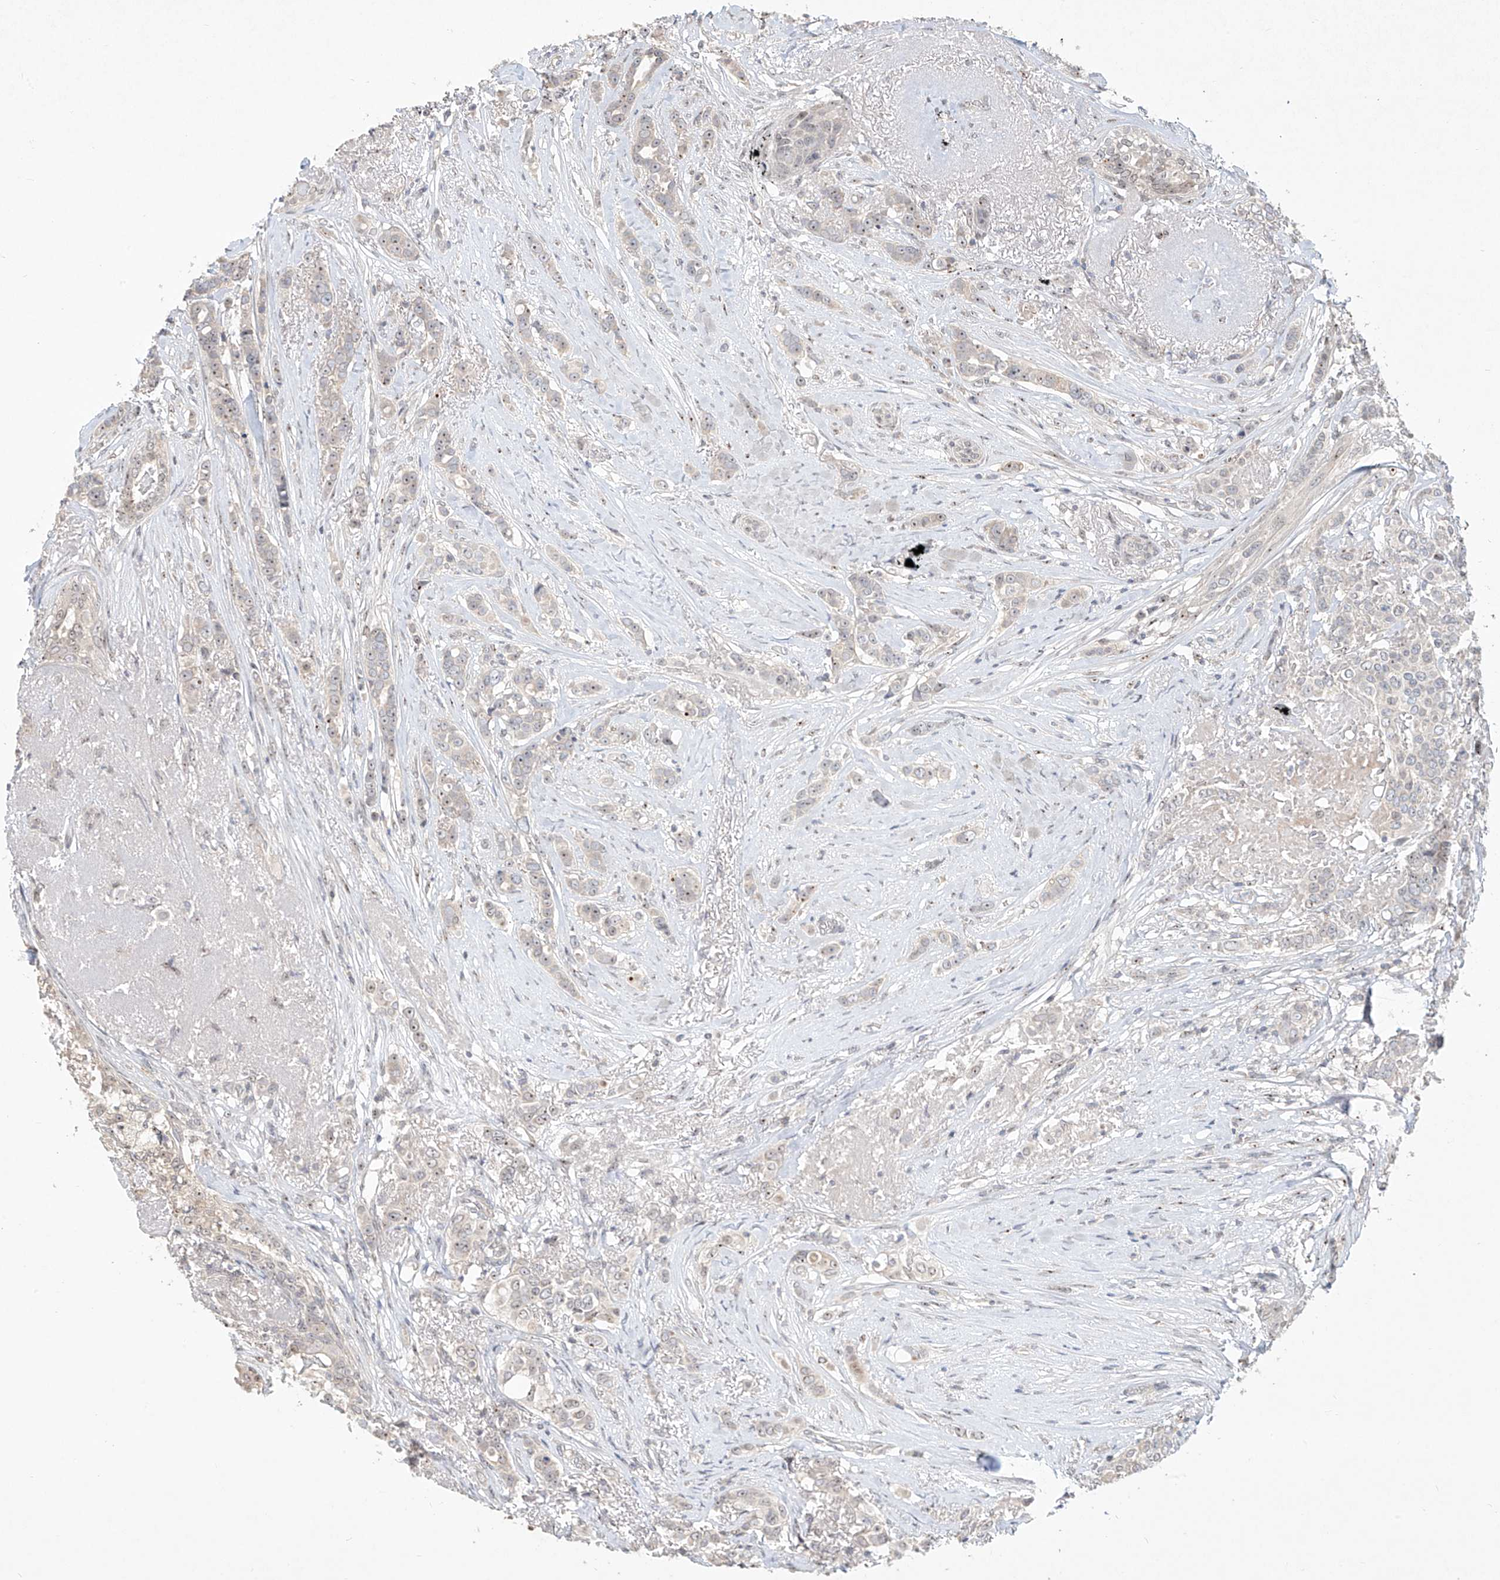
{"staining": {"intensity": "negative", "quantity": "none", "location": "none"}, "tissue": "breast cancer", "cell_type": "Tumor cells", "image_type": "cancer", "snomed": [{"axis": "morphology", "description": "Lobular carcinoma"}, {"axis": "topography", "description": "Breast"}], "caption": "This is an IHC micrograph of breast cancer. There is no staining in tumor cells.", "gene": "TASP1", "patient": {"sex": "female", "age": 51}}